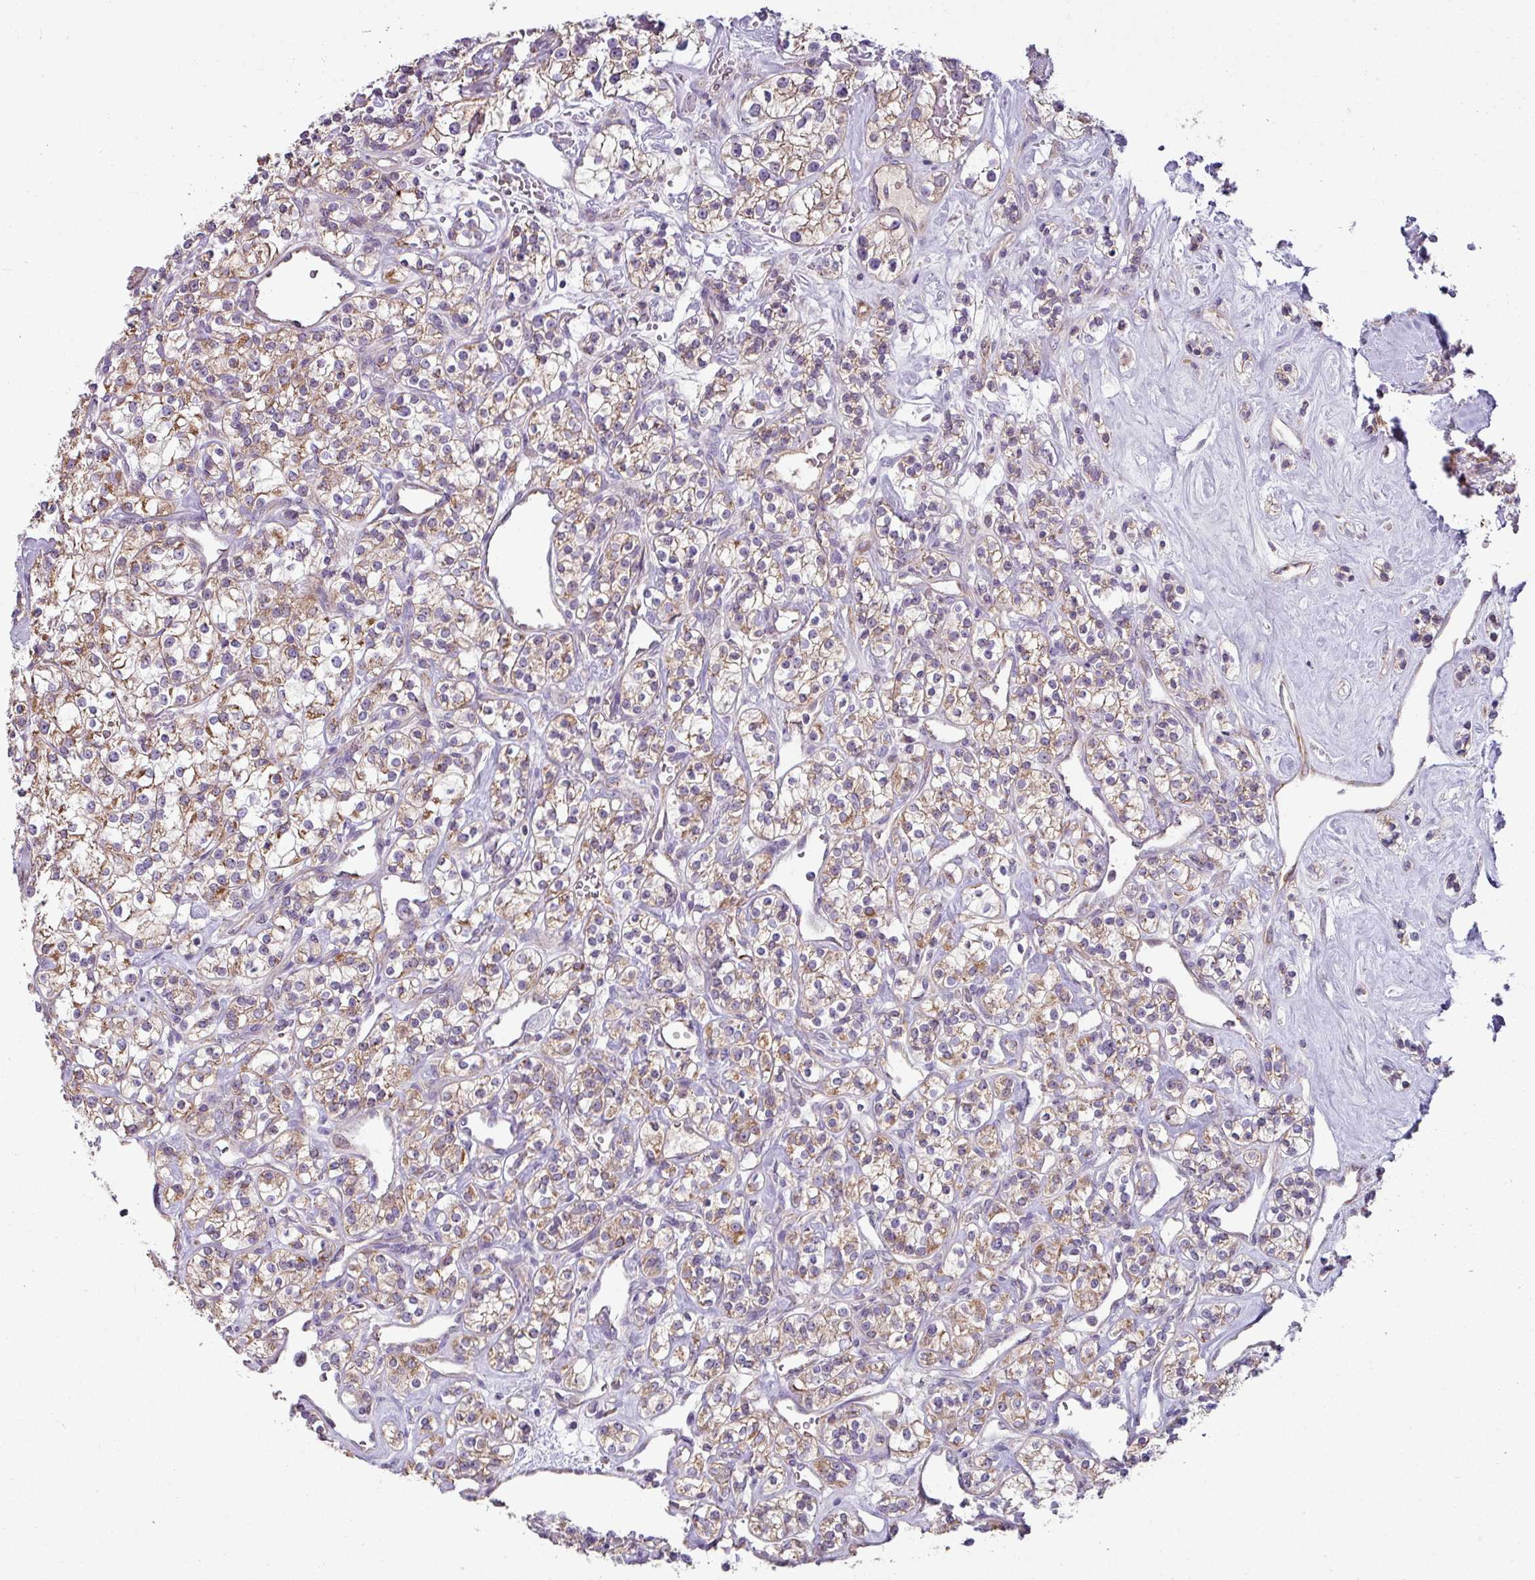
{"staining": {"intensity": "moderate", "quantity": ">75%", "location": "cytoplasmic/membranous"}, "tissue": "renal cancer", "cell_type": "Tumor cells", "image_type": "cancer", "snomed": [{"axis": "morphology", "description": "Adenocarcinoma, NOS"}, {"axis": "topography", "description": "Kidney"}], "caption": "This image displays immunohistochemistry (IHC) staining of human renal adenocarcinoma, with medium moderate cytoplasmic/membranous expression in approximately >75% of tumor cells.", "gene": "LRRC9", "patient": {"sex": "male", "age": 77}}